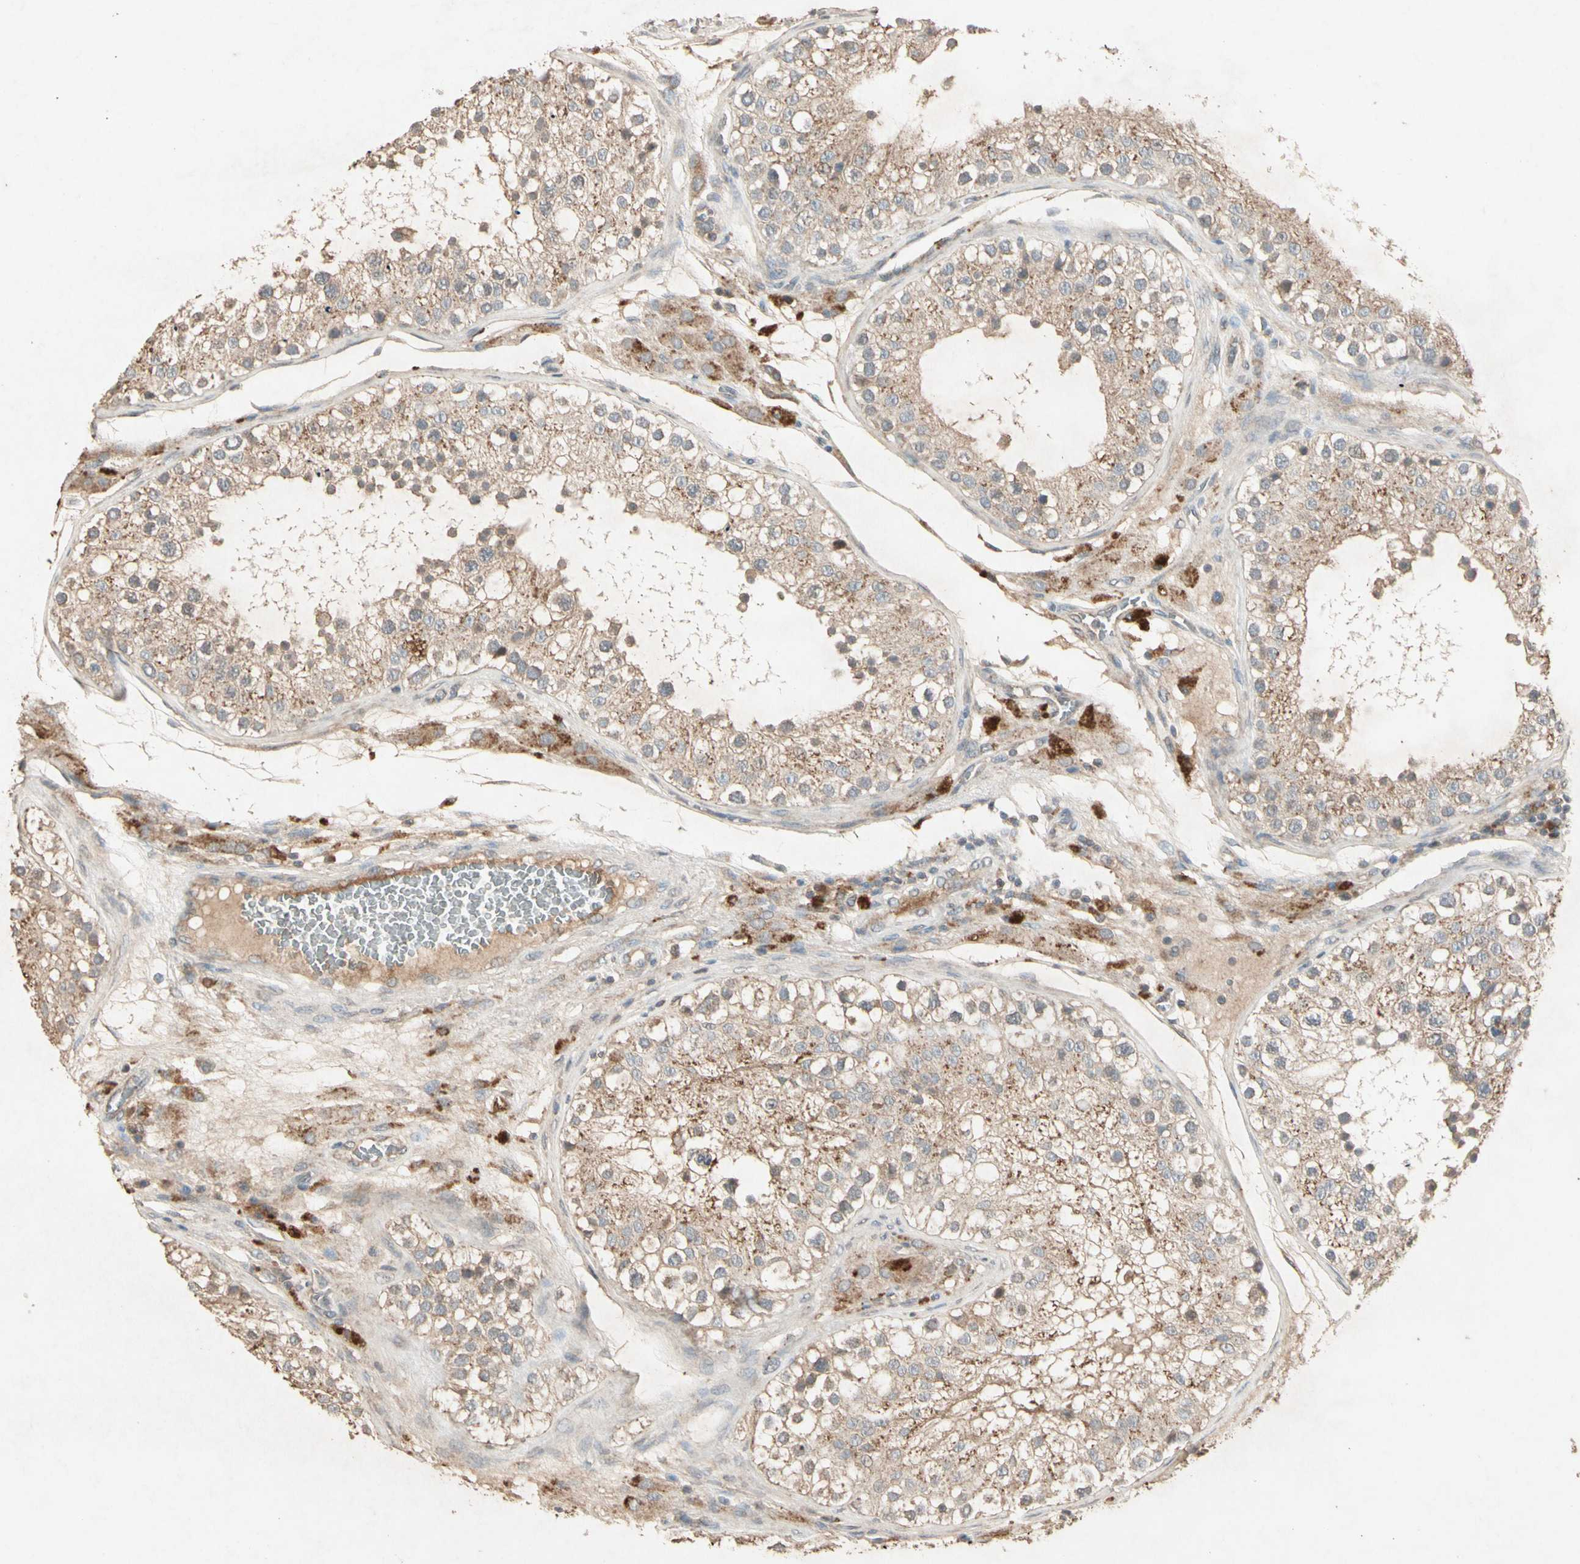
{"staining": {"intensity": "moderate", "quantity": ">75%", "location": "cytoplasmic/membranous"}, "tissue": "testis", "cell_type": "Cells in seminiferous ducts", "image_type": "normal", "snomed": [{"axis": "morphology", "description": "Normal tissue, NOS"}, {"axis": "topography", "description": "Testis"}], "caption": "Testis stained with immunohistochemistry demonstrates moderate cytoplasmic/membranous positivity in approximately >75% of cells in seminiferous ducts.", "gene": "GPLD1", "patient": {"sex": "male", "age": 26}}